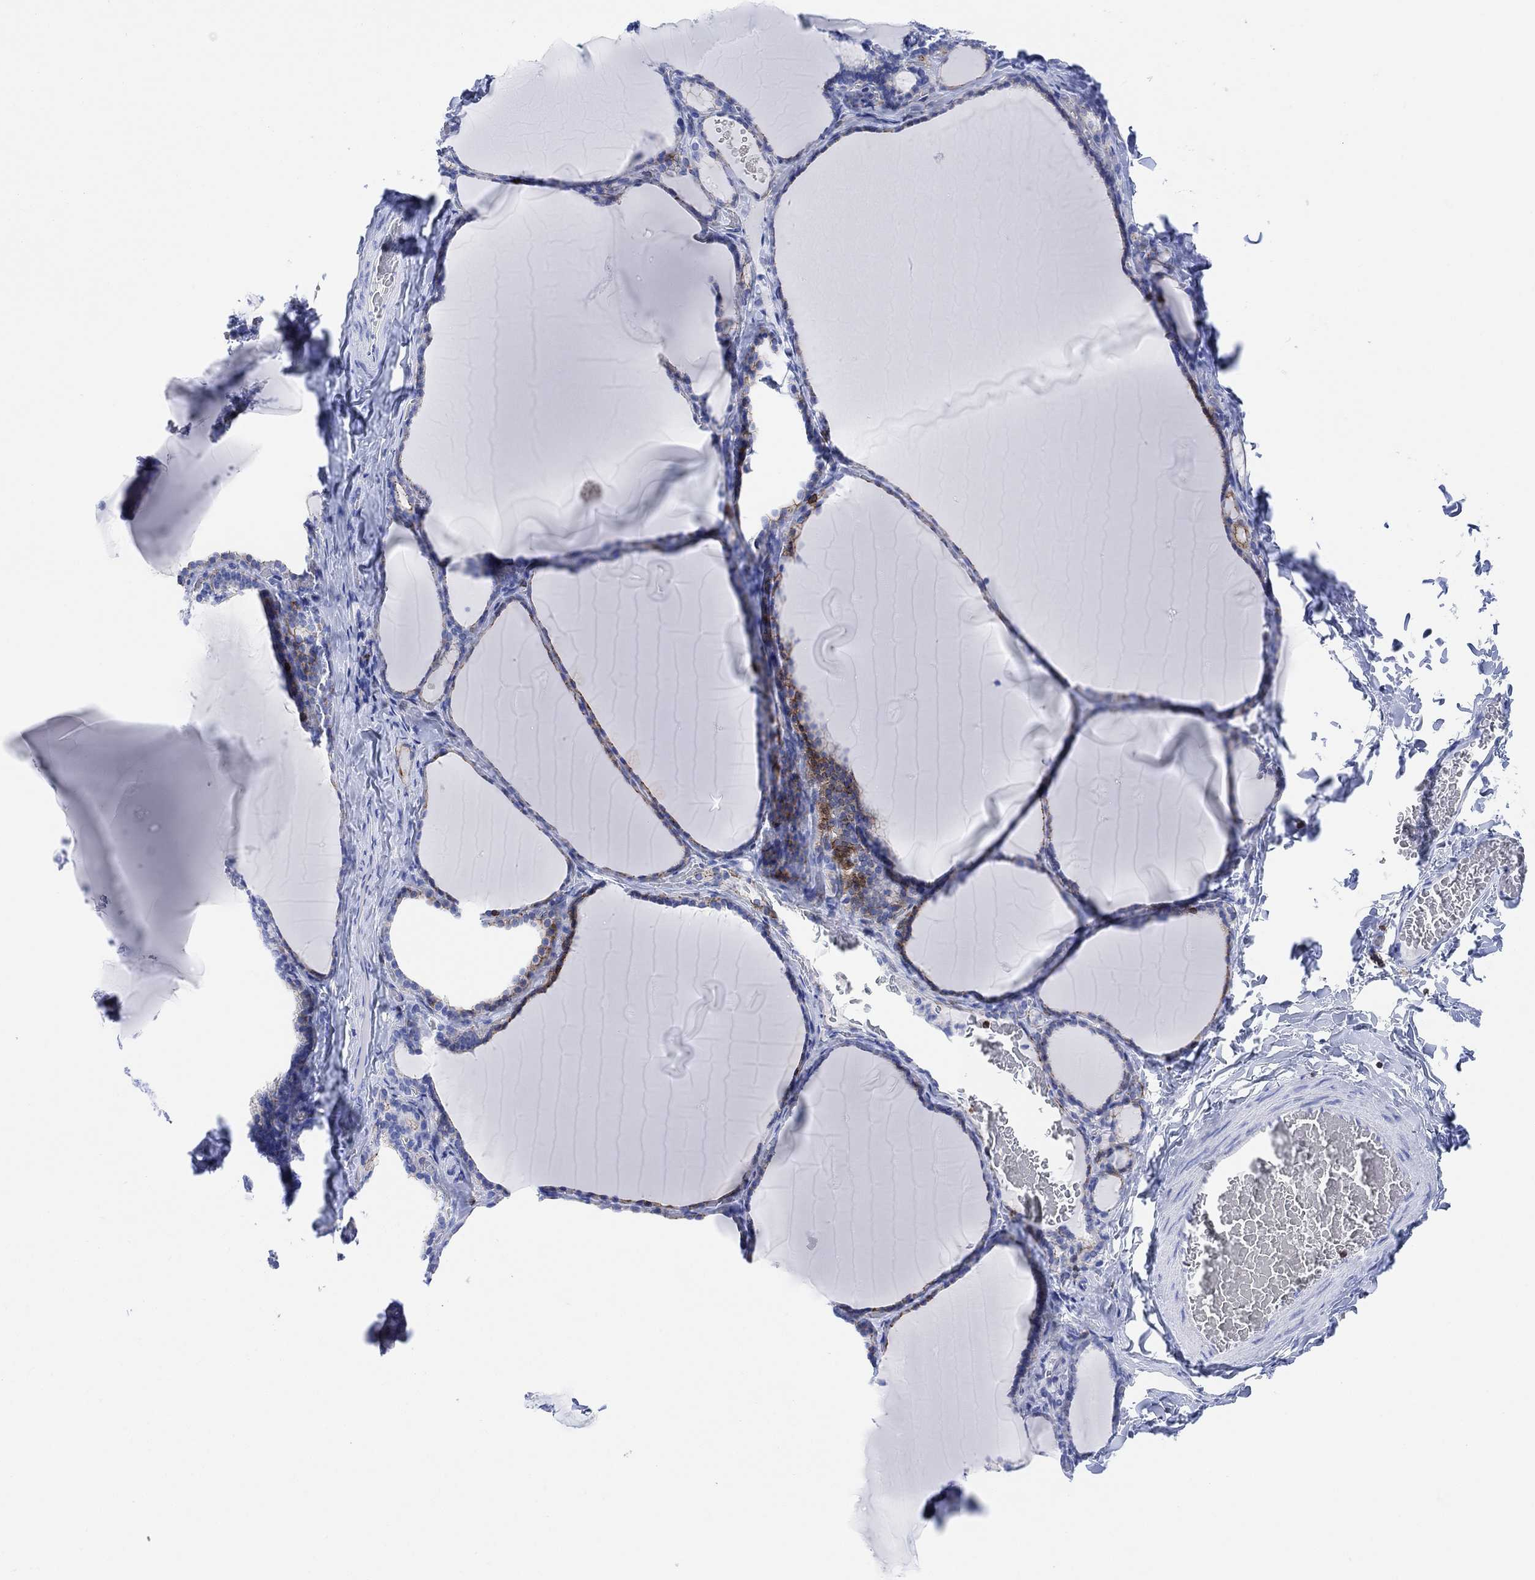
{"staining": {"intensity": "moderate", "quantity": "<25%", "location": "cytoplasmic/membranous"}, "tissue": "thyroid gland", "cell_type": "Glandular cells", "image_type": "normal", "snomed": [{"axis": "morphology", "description": "Normal tissue, NOS"}, {"axis": "morphology", "description": "Hyperplasia, NOS"}, {"axis": "topography", "description": "Thyroid gland"}], "caption": "The image displays staining of normal thyroid gland, revealing moderate cytoplasmic/membranous protein expression (brown color) within glandular cells. The protein of interest is shown in brown color, while the nuclei are stained blue.", "gene": "GPR65", "patient": {"sex": "female", "age": 27}}